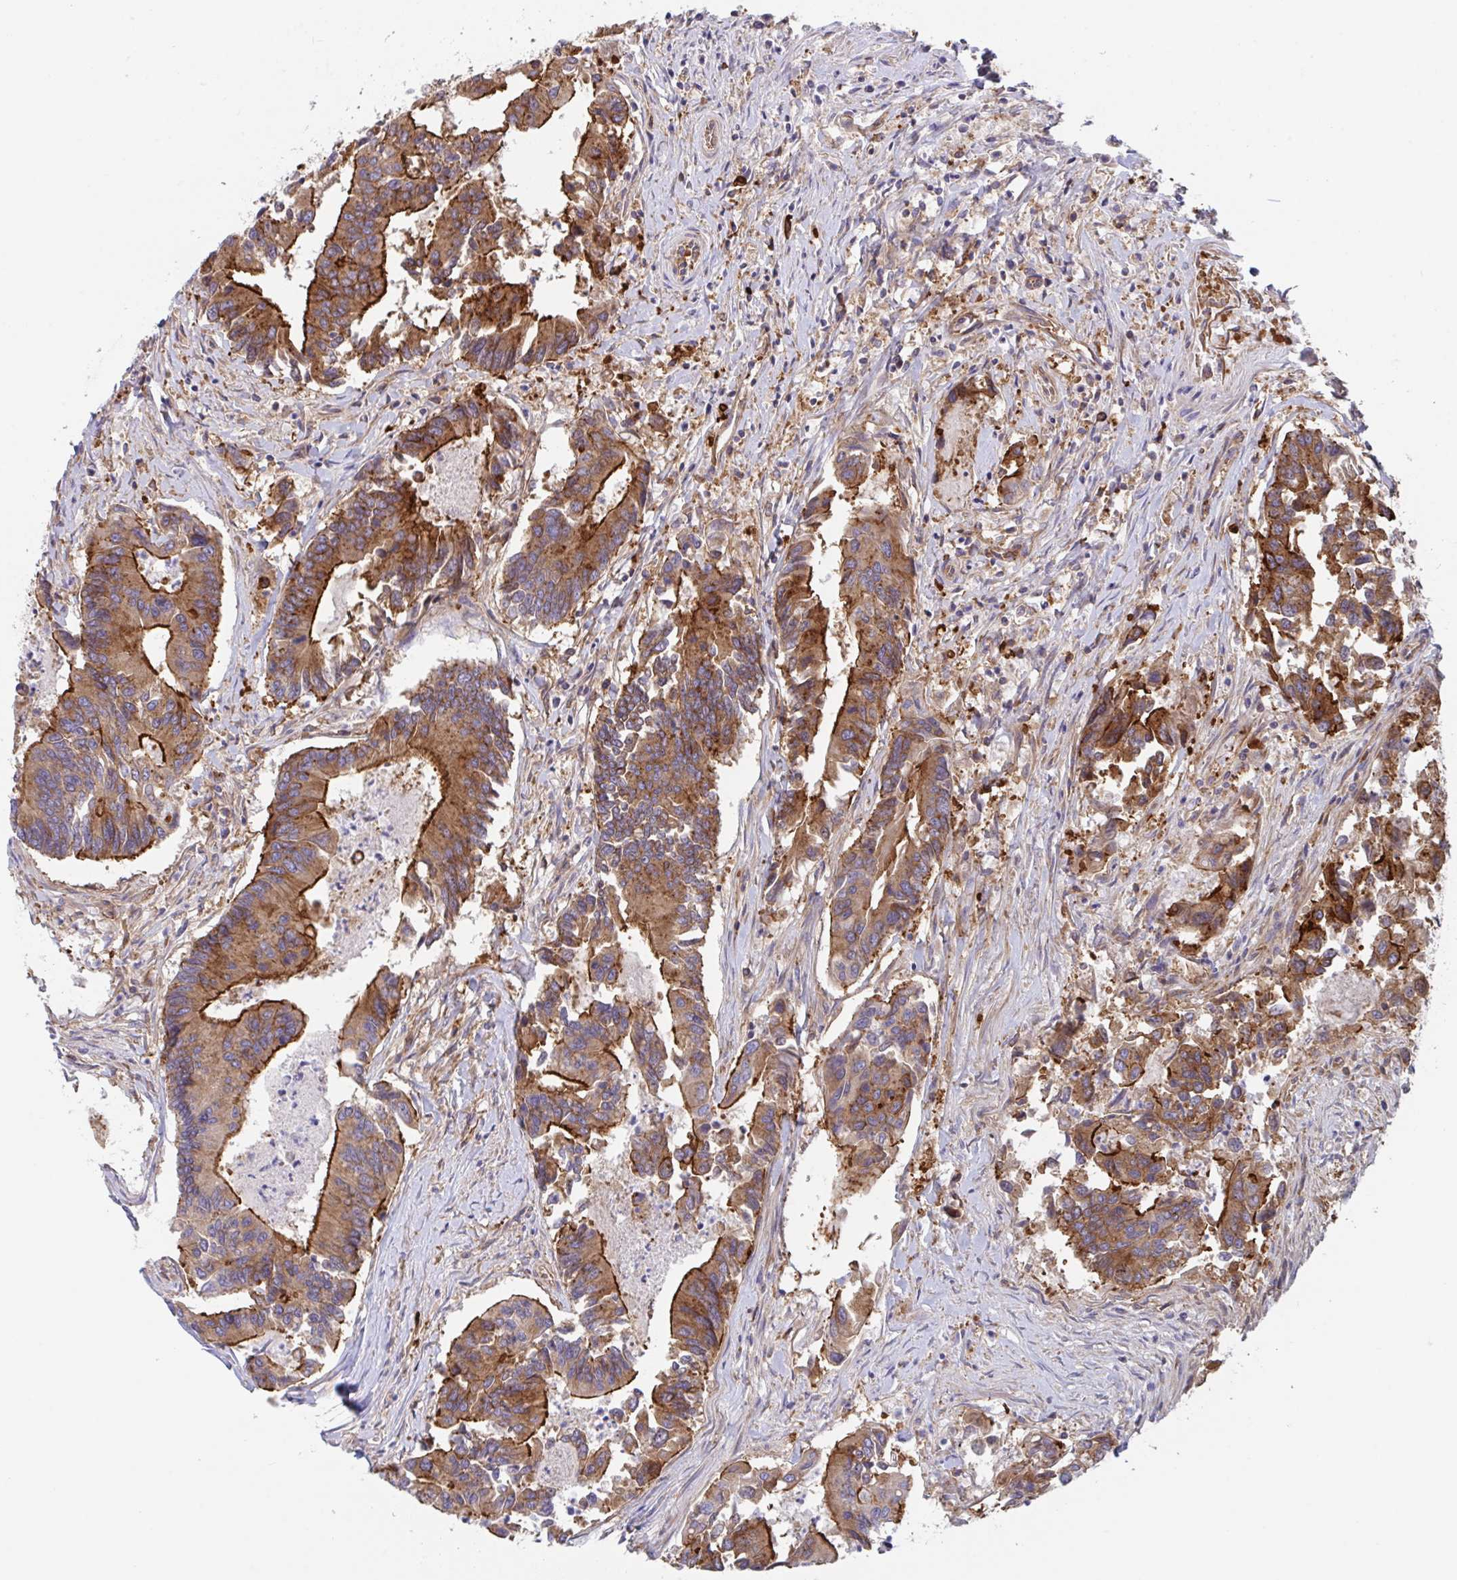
{"staining": {"intensity": "strong", "quantity": ">75%", "location": "cytoplasmic/membranous"}, "tissue": "colorectal cancer", "cell_type": "Tumor cells", "image_type": "cancer", "snomed": [{"axis": "morphology", "description": "Adenocarcinoma, NOS"}, {"axis": "topography", "description": "Colon"}], "caption": "Protein staining of adenocarcinoma (colorectal) tissue demonstrates strong cytoplasmic/membranous staining in approximately >75% of tumor cells. (DAB (3,3'-diaminobenzidine) IHC, brown staining for protein, blue staining for nuclei).", "gene": "YARS2", "patient": {"sex": "female", "age": 67}}